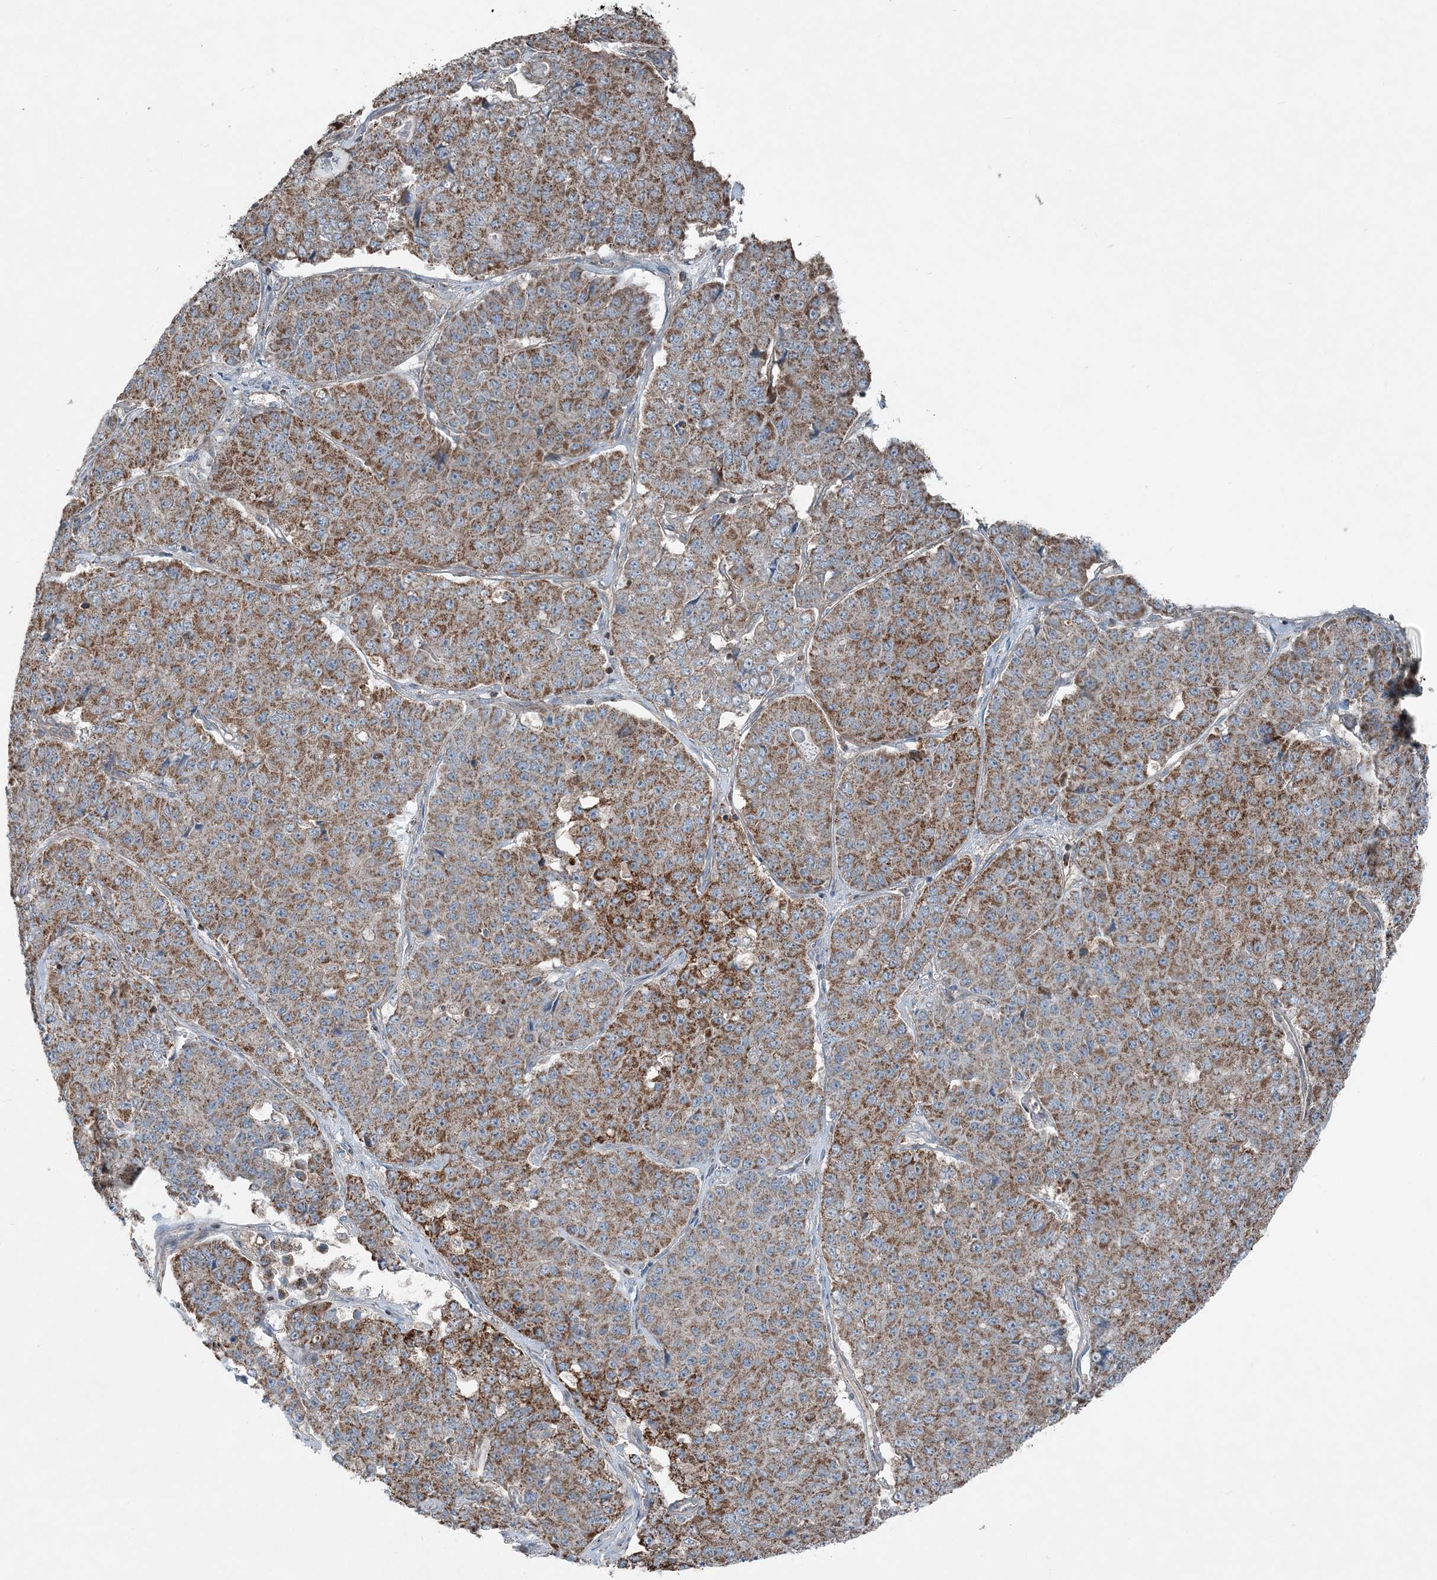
{"staining": {"intensity": "moderate", "quantity": ">75%", "location": "cytoplasmic/membranous"}, "tissue": "pancreatic cancer", "cell_type": "Tumor cells", "image_type": "cancer", "snomed": [{"axis": "morphology", "description": "Adenocarcinoma, NOS"}, {"axis": "topography", "description": "Pancreas"}], "caption": "Immunohistochemical staining of pancreatic adenocarcinoma shows medium levels of moderate cytoplasmic/membranous staining in about >75% of tumor cells.", "gene": "KY", "patient": {"sex": "male", "age": 50}}